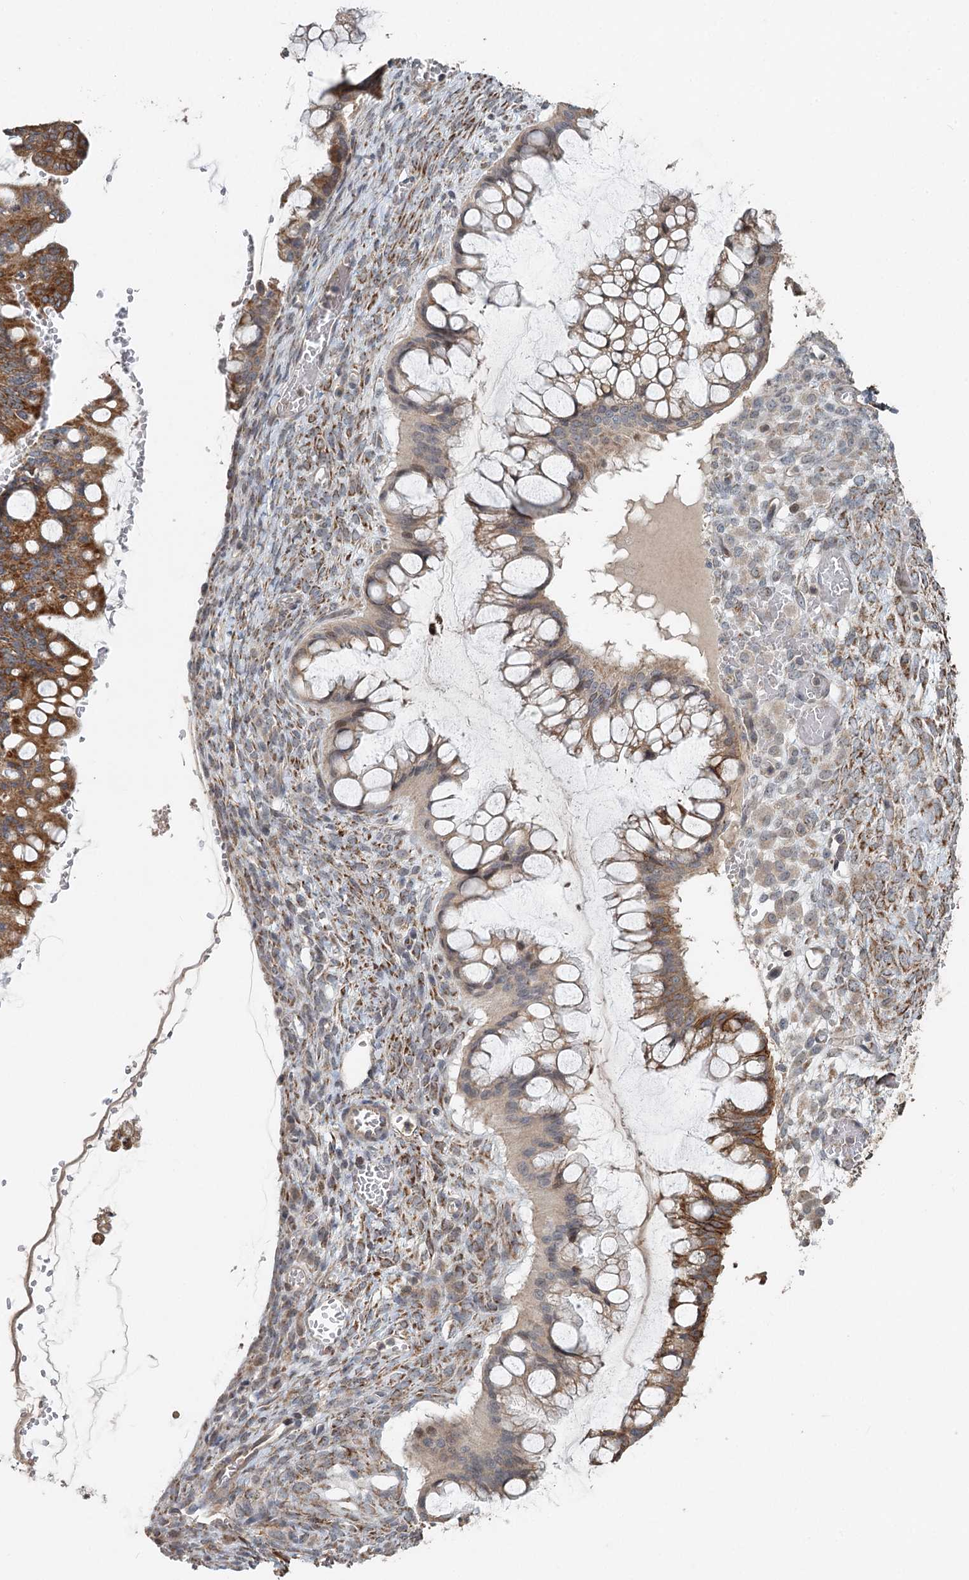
{"staining": {"intensity": "moderate", "quantity": "25%-75%", "location": "cytoplasmic/membranous"}, "tissue": "ovarian cancer", "cell_type": "Tumor cells", "image_type": "cancer", "snomed": [{"axis": "morphology", "description": "Cystadenocarcinoma, mucinous, NOS"}, {"axis": "topography", "description": "Ovary"}], "caption": "Immunohistochemistry (IHC) histopathology image of human ovarian mucinous cystadenocarcinoma stained for a protein (brown), which exhibits medium levels of moderate cytoplasmic/membranous expression in approximately 25%-75% of tumor cells.", "gene": "RNF111", "patient": {"sex": "female", "age": 73}}